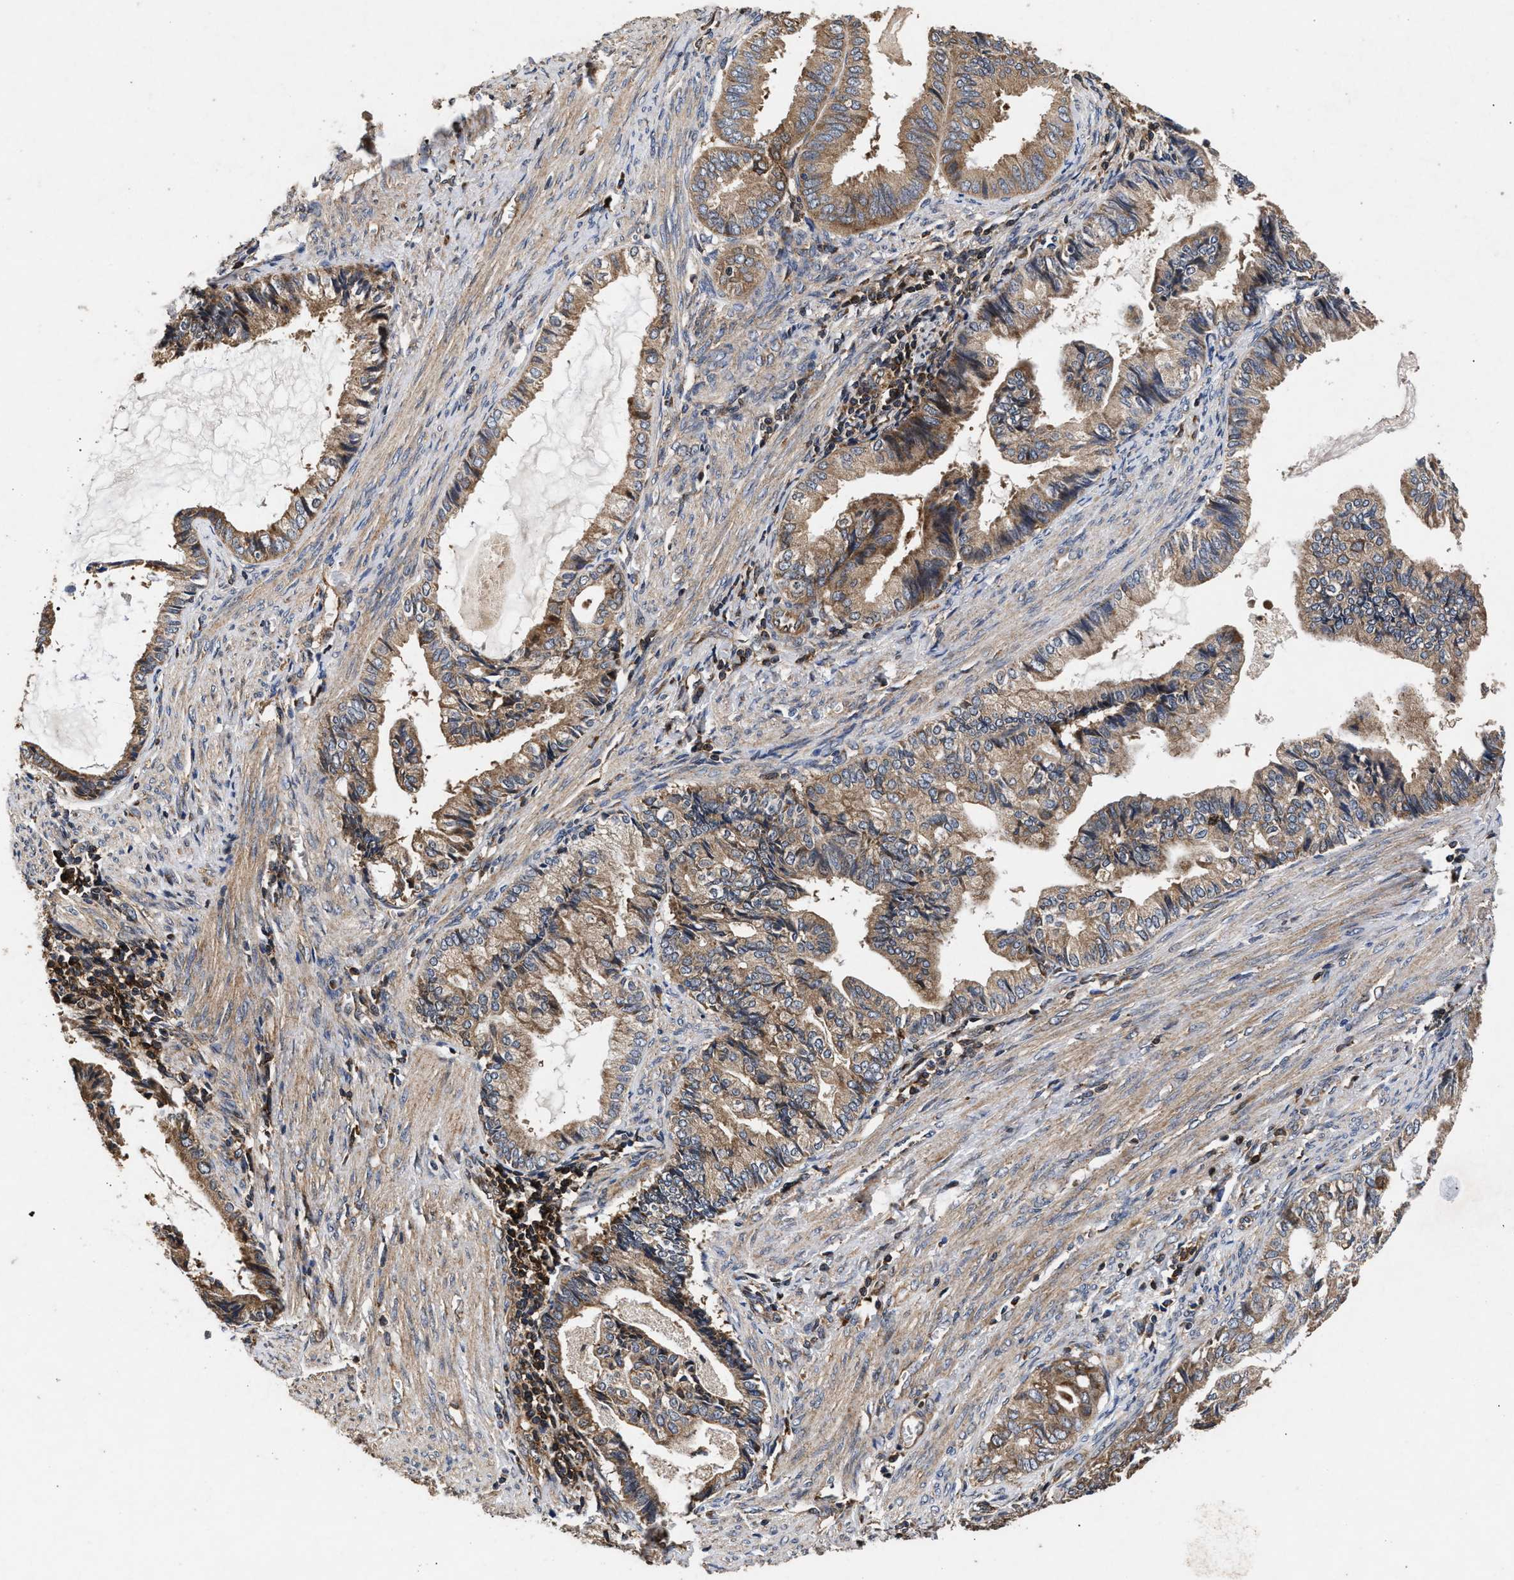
{"staining": {"intensity": "moderate", "quantity": ">75%", "location": "cytoplasmic/membranous"}, "tissue": "endometrial cancer", "cell_type": "Tumor cells", "image_type": "cancer", "snomed": [{"axis": "morphology", "description": "Adenocarcinoma, NOS"}, {"axis": "topography", "description": "Endometrium"}], "caption": "Adenocarcinoma (endometrial) stained for a protein displays moderate cytoplasmic/membranous positivity in tumor cells.", "gene": "NFKB2", "patient": {"sex": "female", "age": 86}}